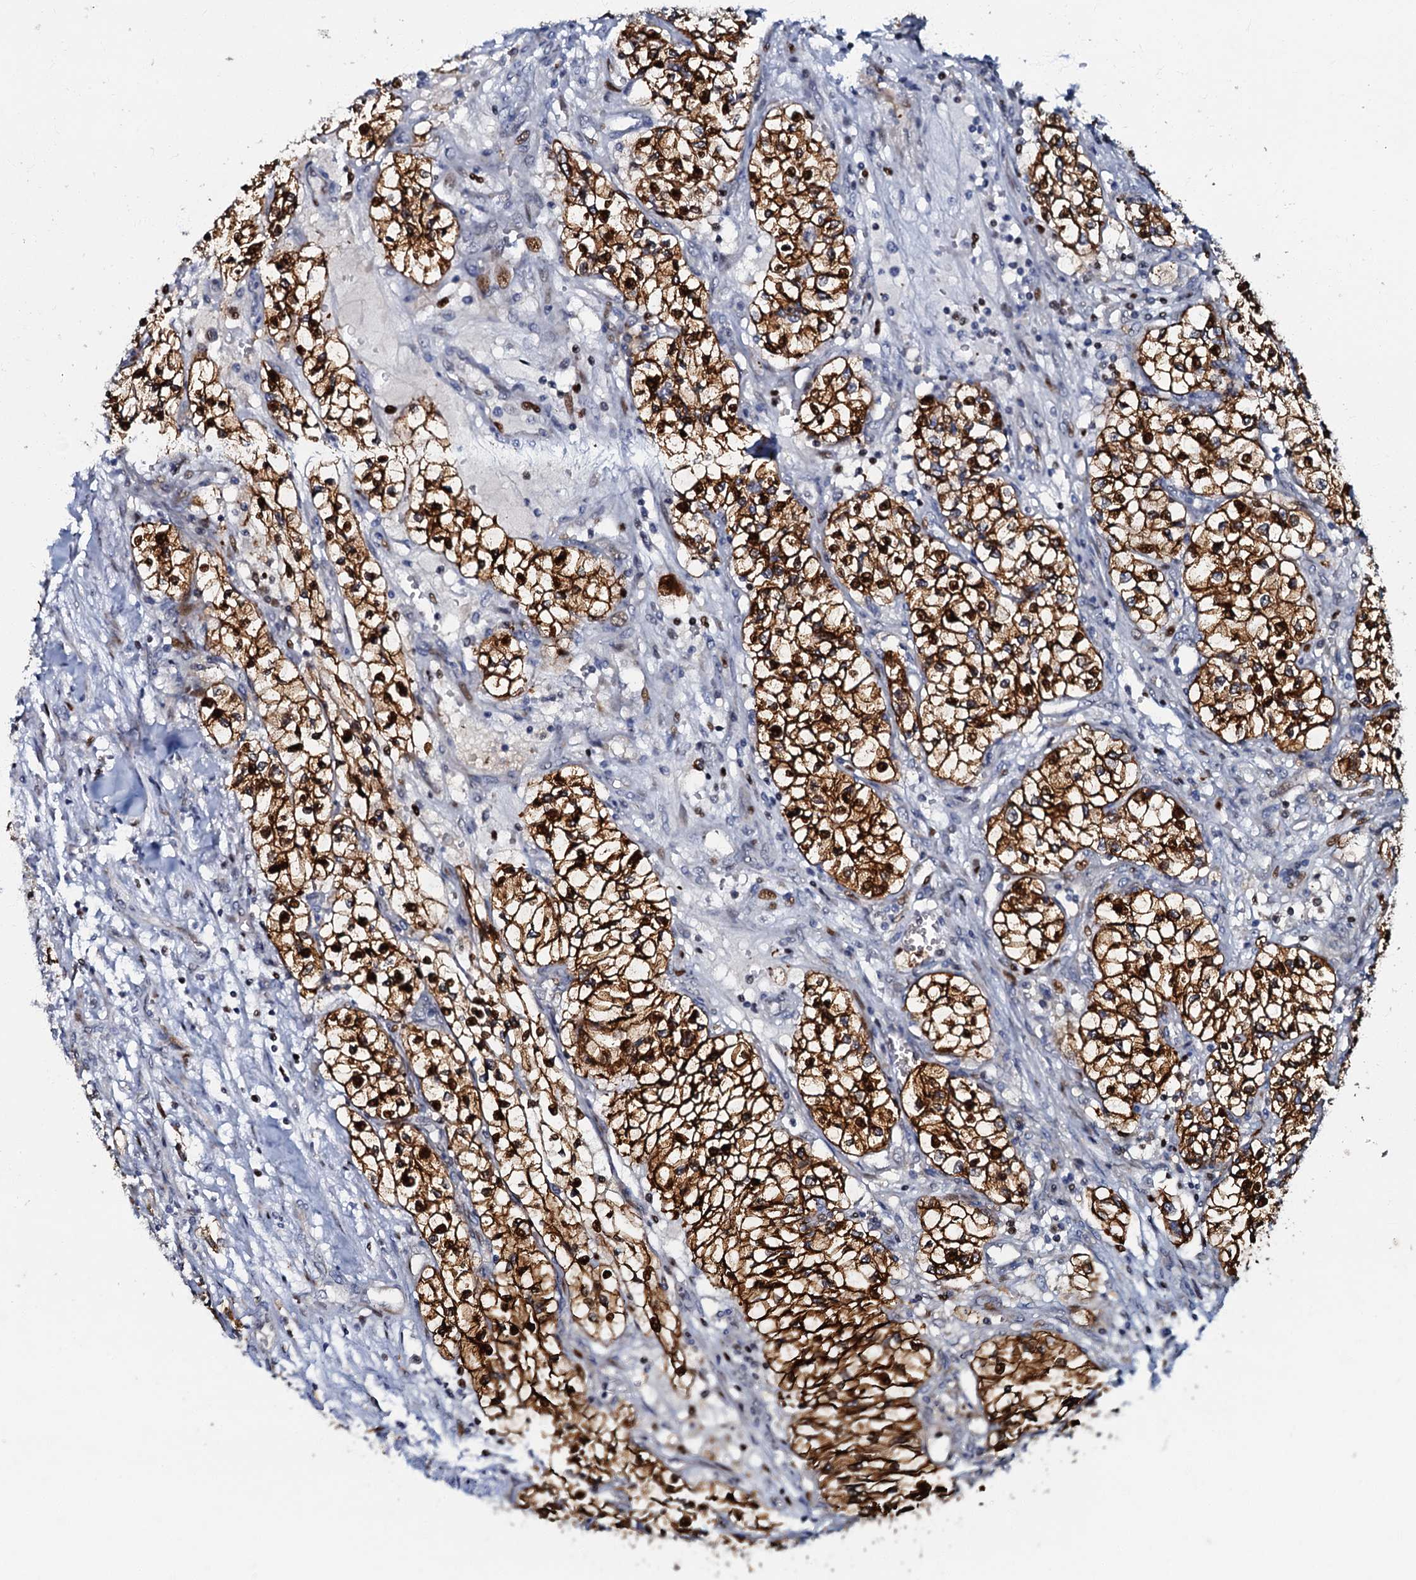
{"staining": {"intensity": "strong", "quantity": ">75%", "location": "cytoplasmic/membranous,nuclear"}, "tissue": "renal cancer", "cell_type": "Tumor cells", "image_type": "cancer", "snomed": [{"axis": "morphology", "description": "Adenocarcinoma, NOS"}, {"axis": "topography", "description": "Kidney"}], "caption": "A high amount of strong cytoplasmic/membranous and nuclear positivity is seen in approximately >75% of tumor cells in renal adenocarcinoma tissue. Ihc stains the protein in brown and the nuclei are stained blue.", "gene": "MFSD5", "patient": {"sex": "female", "age": 57}}